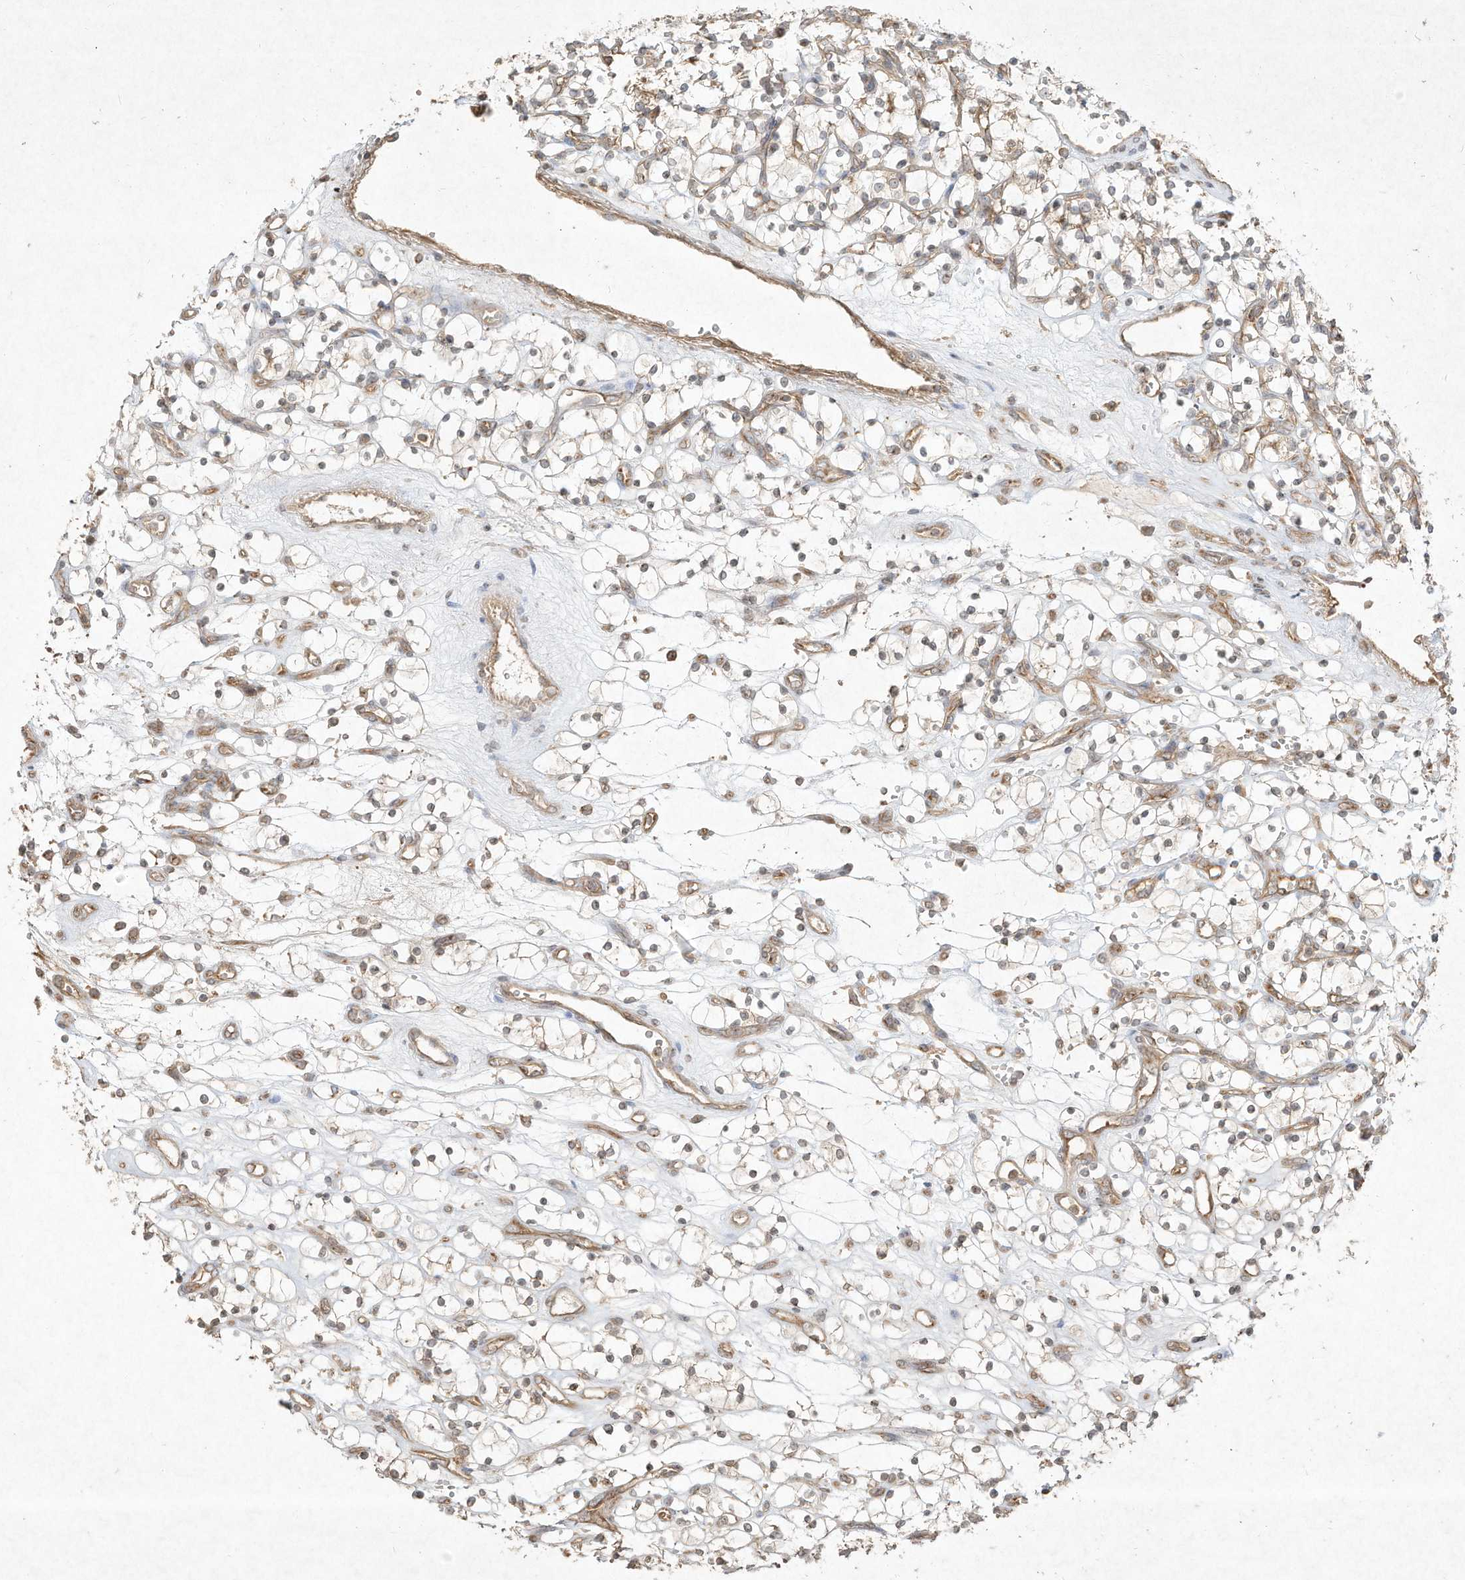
{"staining": {"intensity": "negative", "quantity": "none", "location": "none"}, "tissue": "renal cancer", "cell_type": "Tumor cells", "image_type": "cancer", "snomed": [{"axis": "morphology", "description": "Adenocarcinoma, NOS"}, {"axis": "topography", "description": "Kidney"}], "caption": "Tumor cells are negative for brown protein staining in renal cancer.", "gene": "DYNC1I2", "patient": {"sex": "female", "age": 69}}